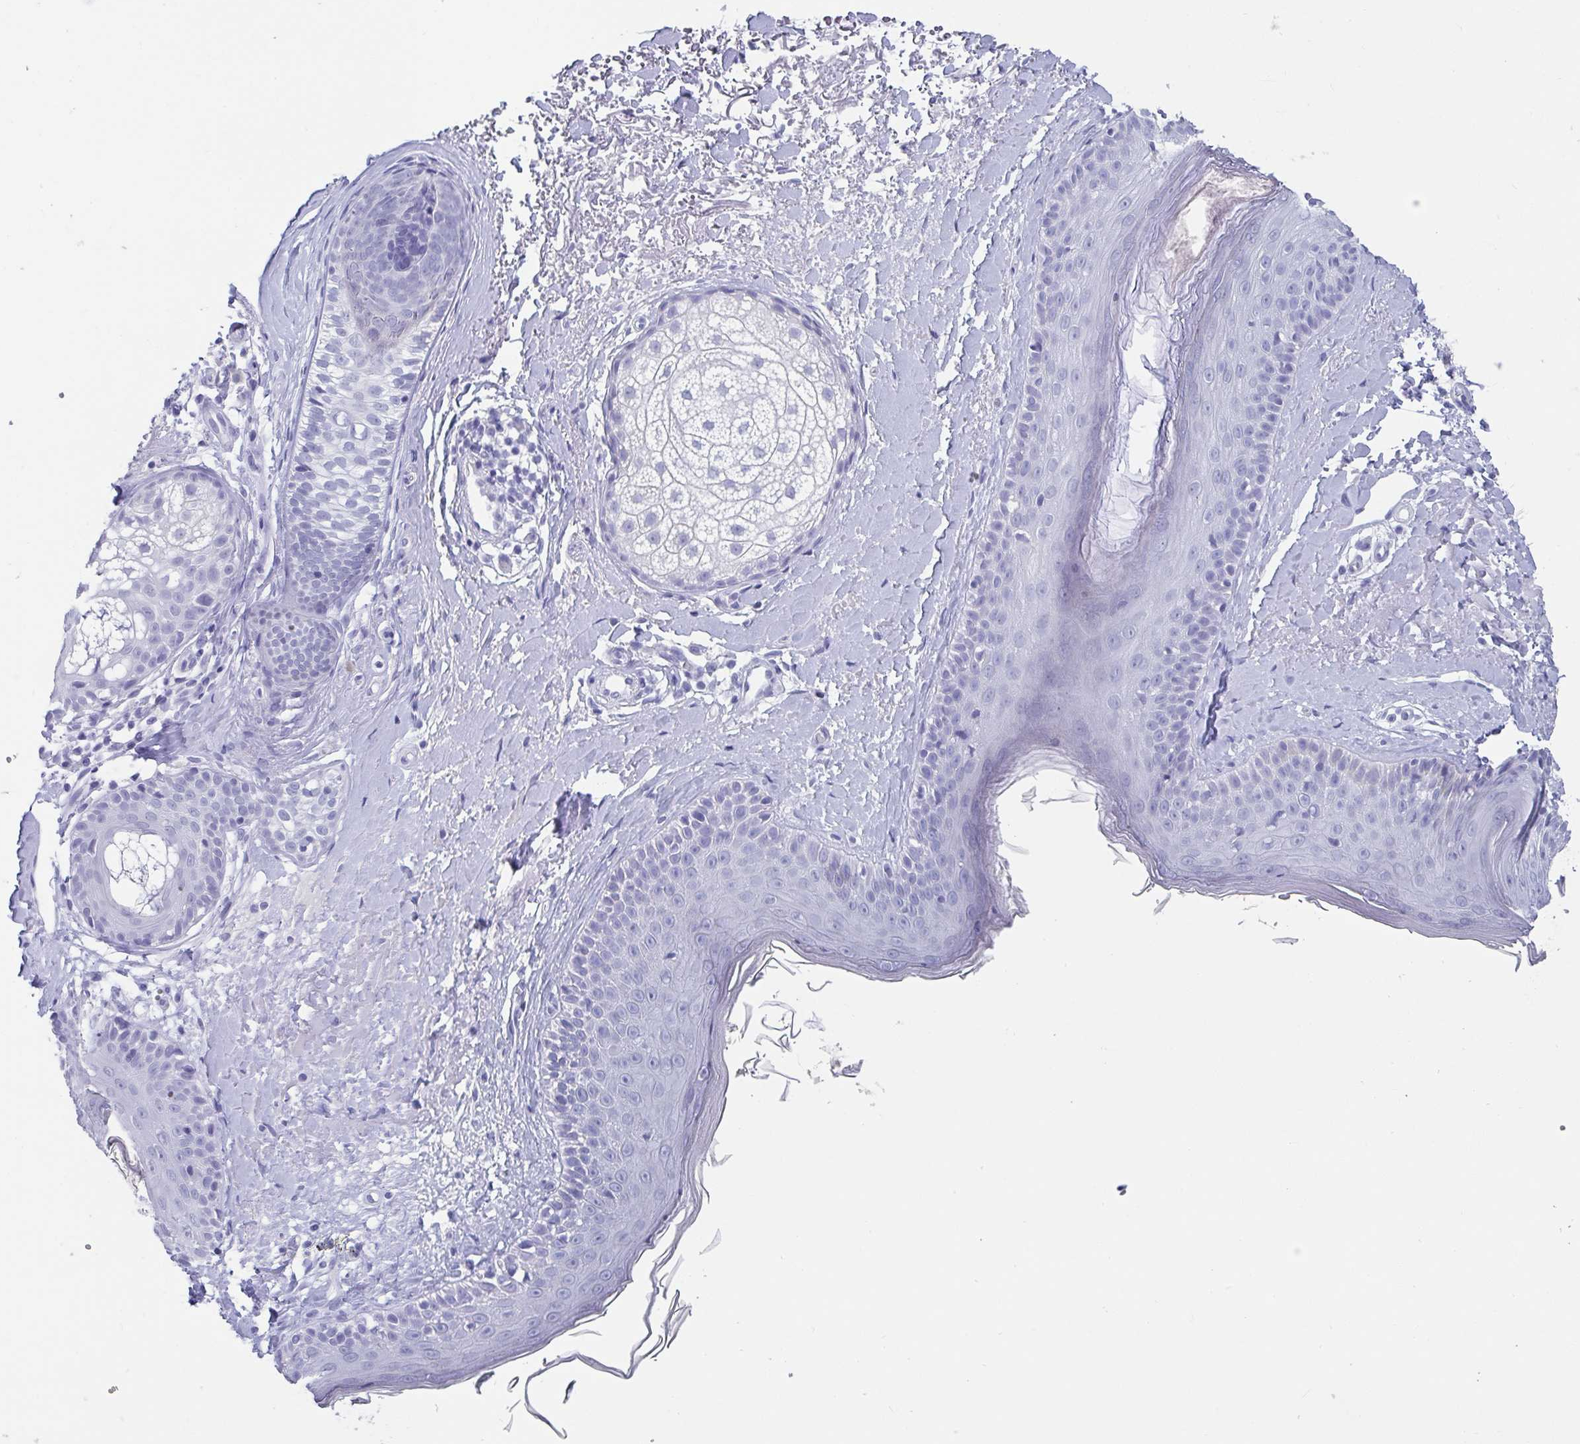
{"staining": {"intensity": "negative", "quantity": "none", "location": "none"}, "tissue": "skin", "cell_type": "Fibroblasts", "image_type": "normal", "snomed": [{"axis": "morphology", "description": "Normal tissue, NOS"}, {"axis": "topography", "description": "Skin"}], "caption": "The photomicrograph demonstrates no staining of fibroblasts in unremarkable skin.", "gene": "SCGN", "patient": {"sex": "male", "age": 73}}